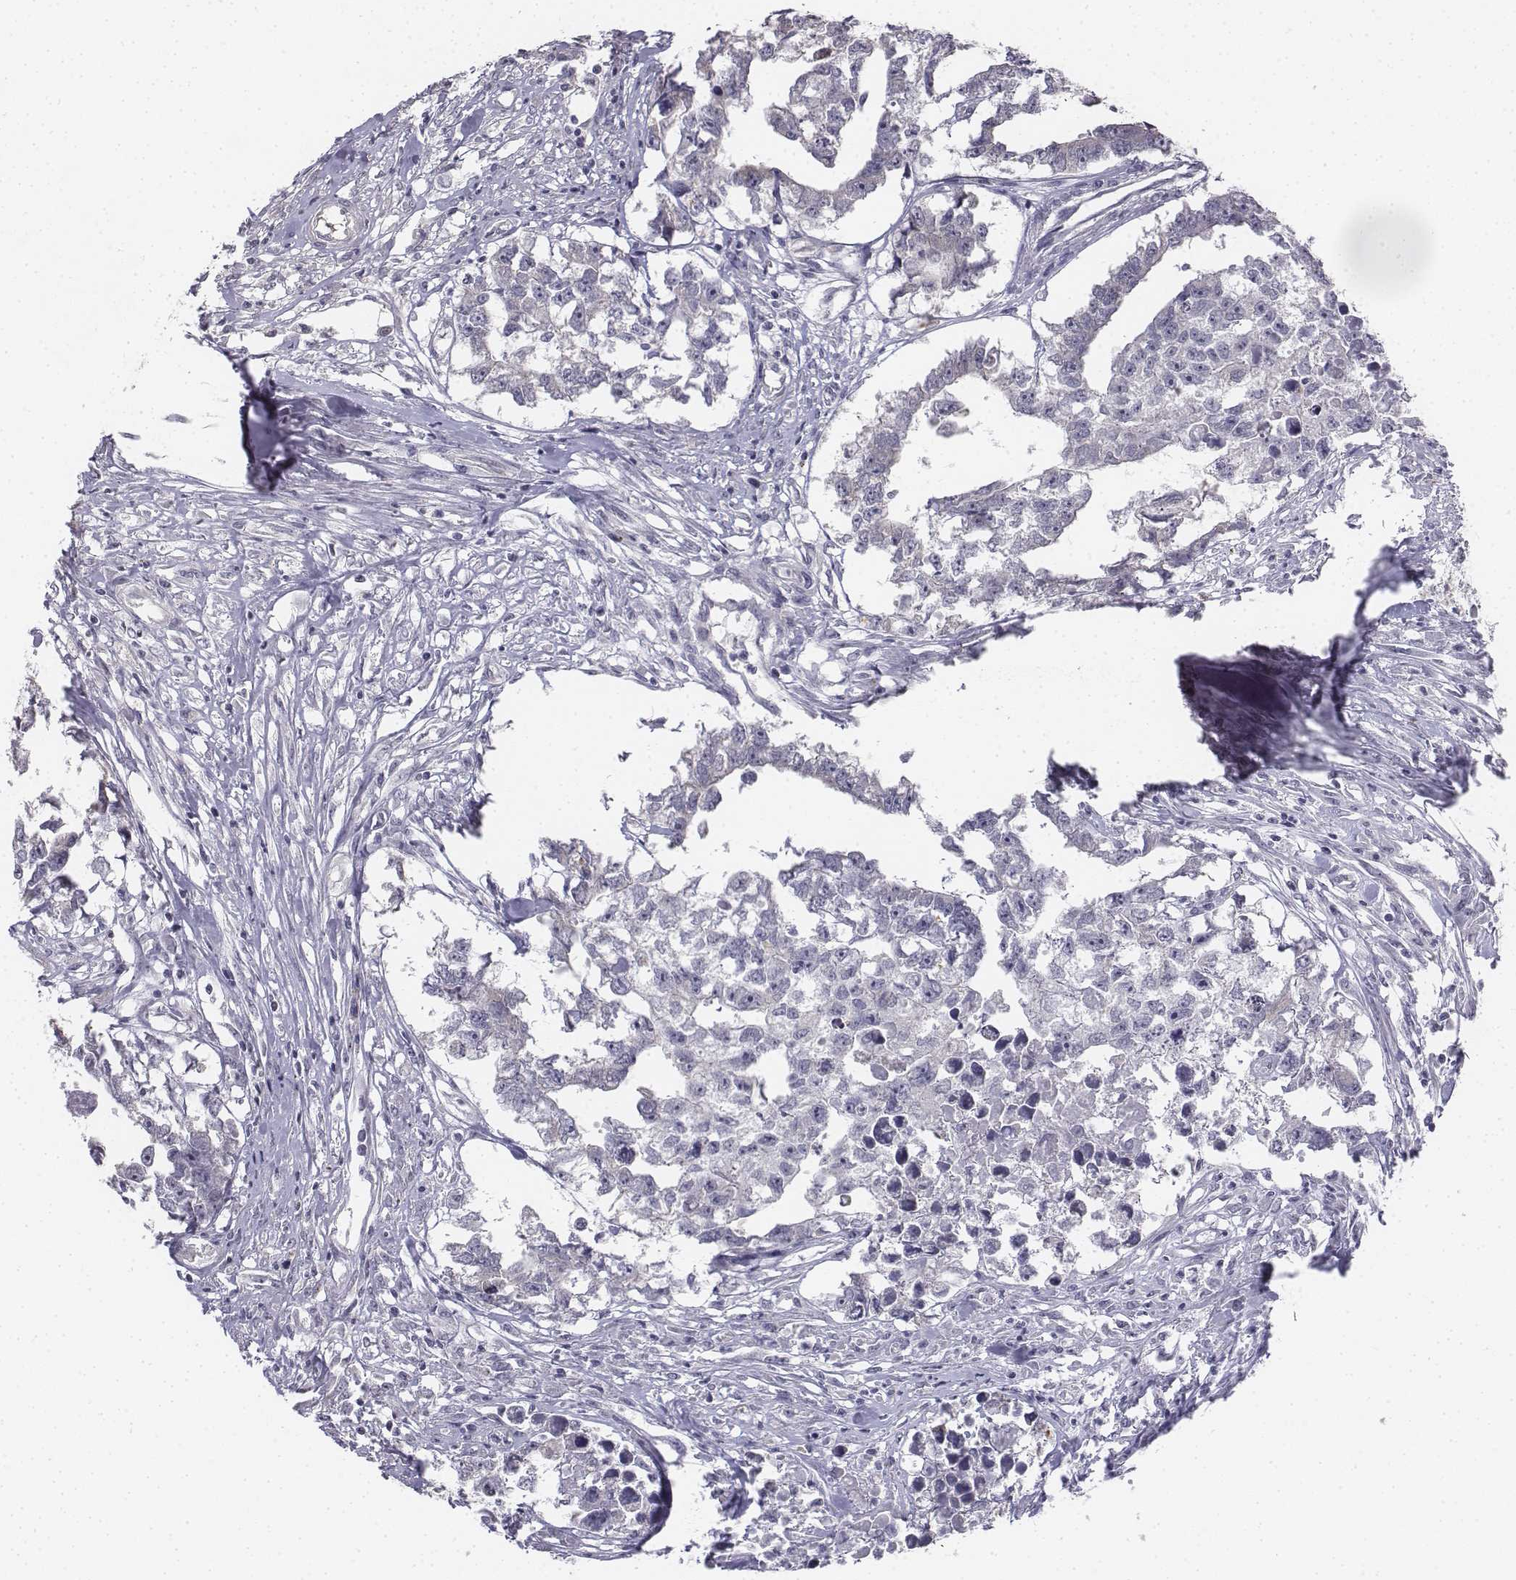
{"staining": {"intensity": "negative", "quantity": "none", "location": "none"}, "tissue": "testis cancer", "cell_type": "Tumor cells", "image_type": "cancer", "snomed": [{"axis": "morphology", "description": "Carcinoma, Embryonal, NOS"}, {"axis": "morphology", "description": "Teratoma, malignant, NOS"}, {"axis": "topography", "description": "Testis"}], "caption": "Immunohistochemistry (IHC) image of testis cancer (embryonal carcinoma) stained for a protein (brown), which displays no expression in tumor cells. (DAB (3,3'-diaminobenzidine) immunohistochemistry with hematoxylin counter stain).", "gene": "PENK", "patient": {"sex": "male", "age": 44}}